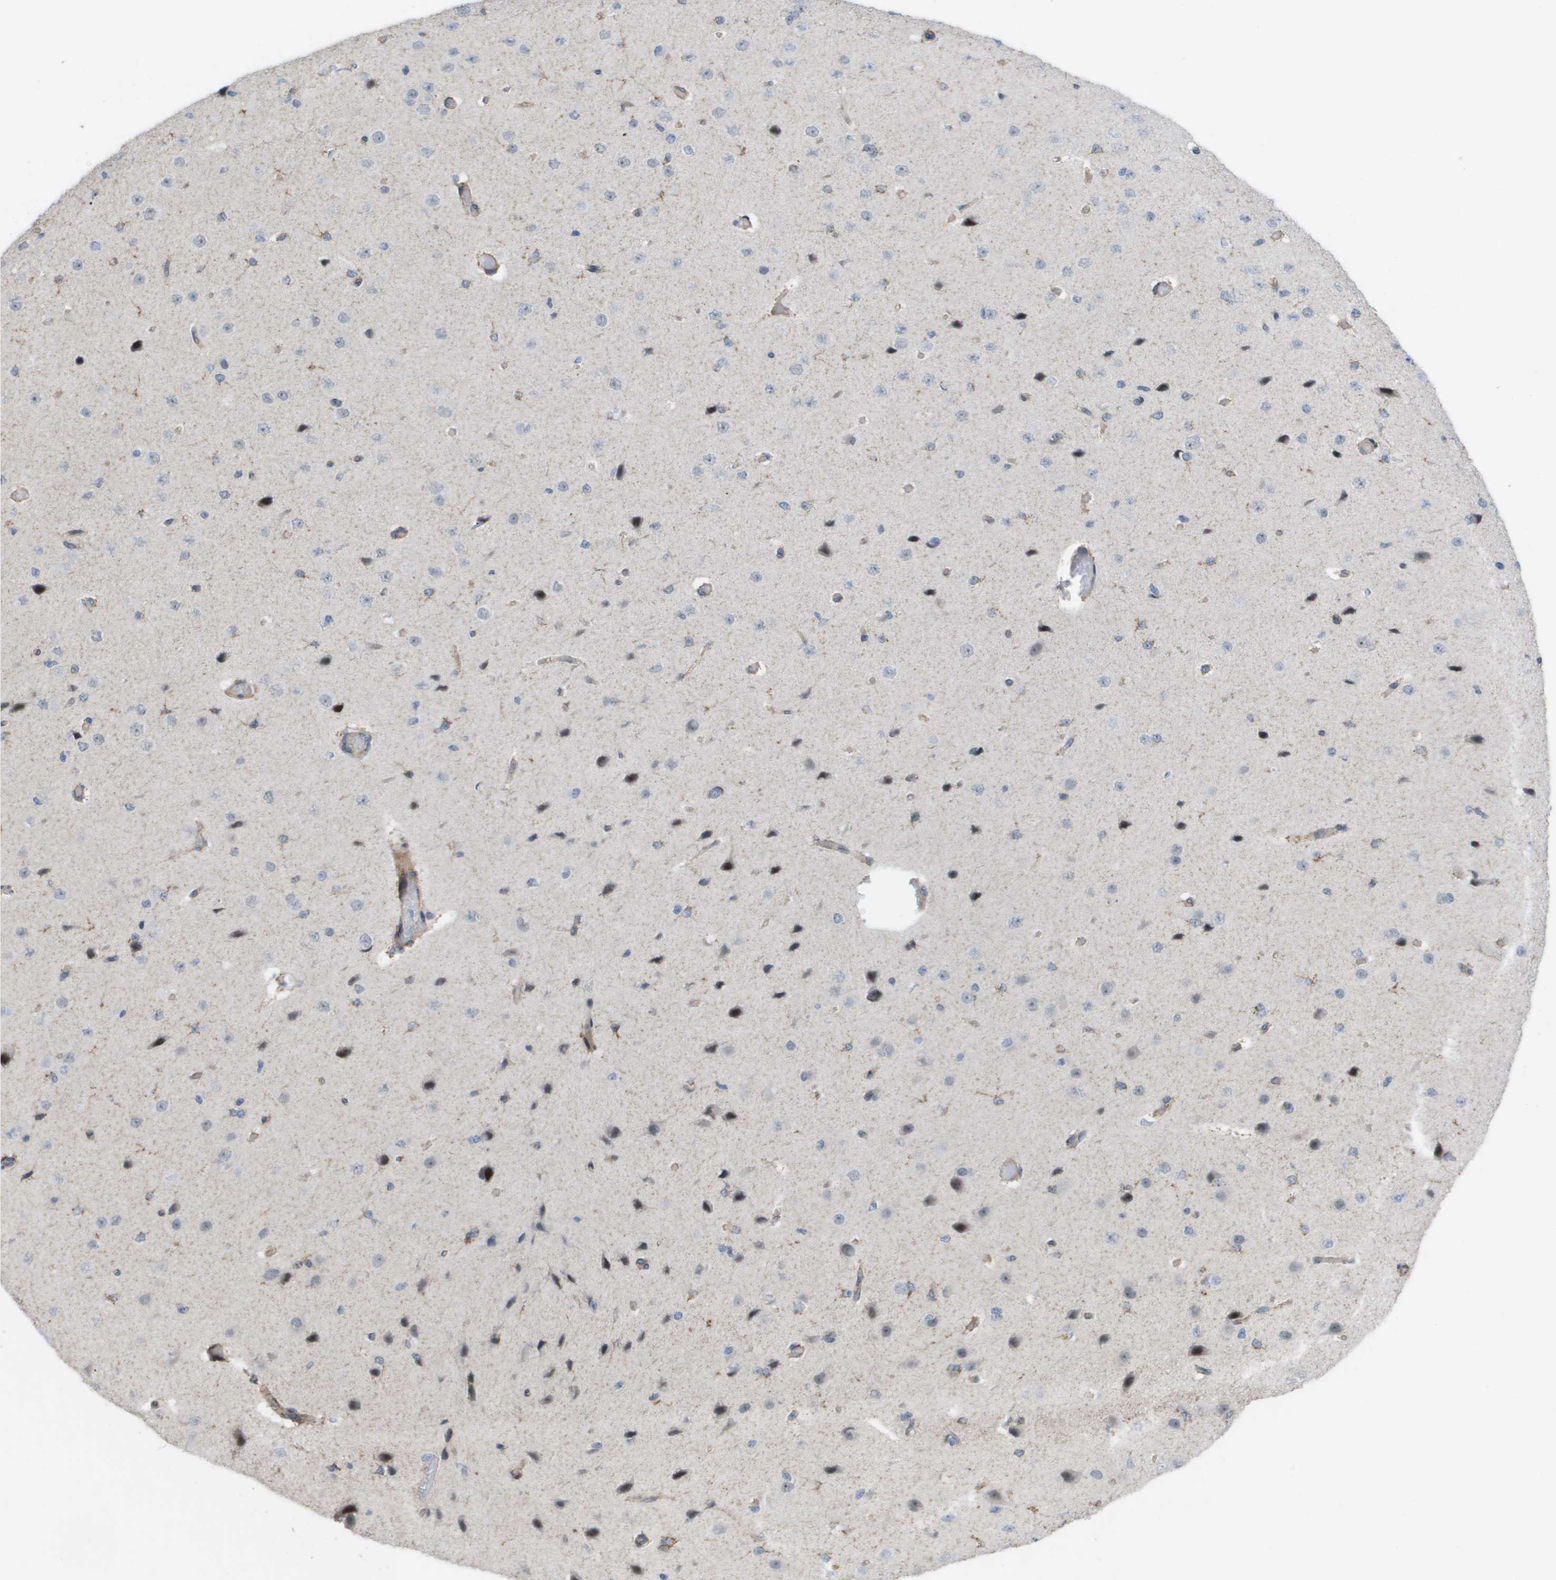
{"staining": {"intensity": "moderate", "quantity": ">75%", "location": "cytoplasmic/membranous"}, "tissue": "cerebral cortex", "cell_type": "Endothelial cells", "image_type": "normal", "snomed": [{"axis": "morphology", "description": "Normal tissue, NOS"}, {"axis": "morphology", "description": "Developmental malformation"}, {"axis": "topography", "description": "Cerebral cortex"}], "caption": "Immunohistochemistry (IHC) of normal cerebral cortex exhibits medium levels of moderate cytoplasmic/membranous positivity in about >75% of endothelial cells.", "gene": "MTARC2", "patient": {"sex": "female", "age": 30}}